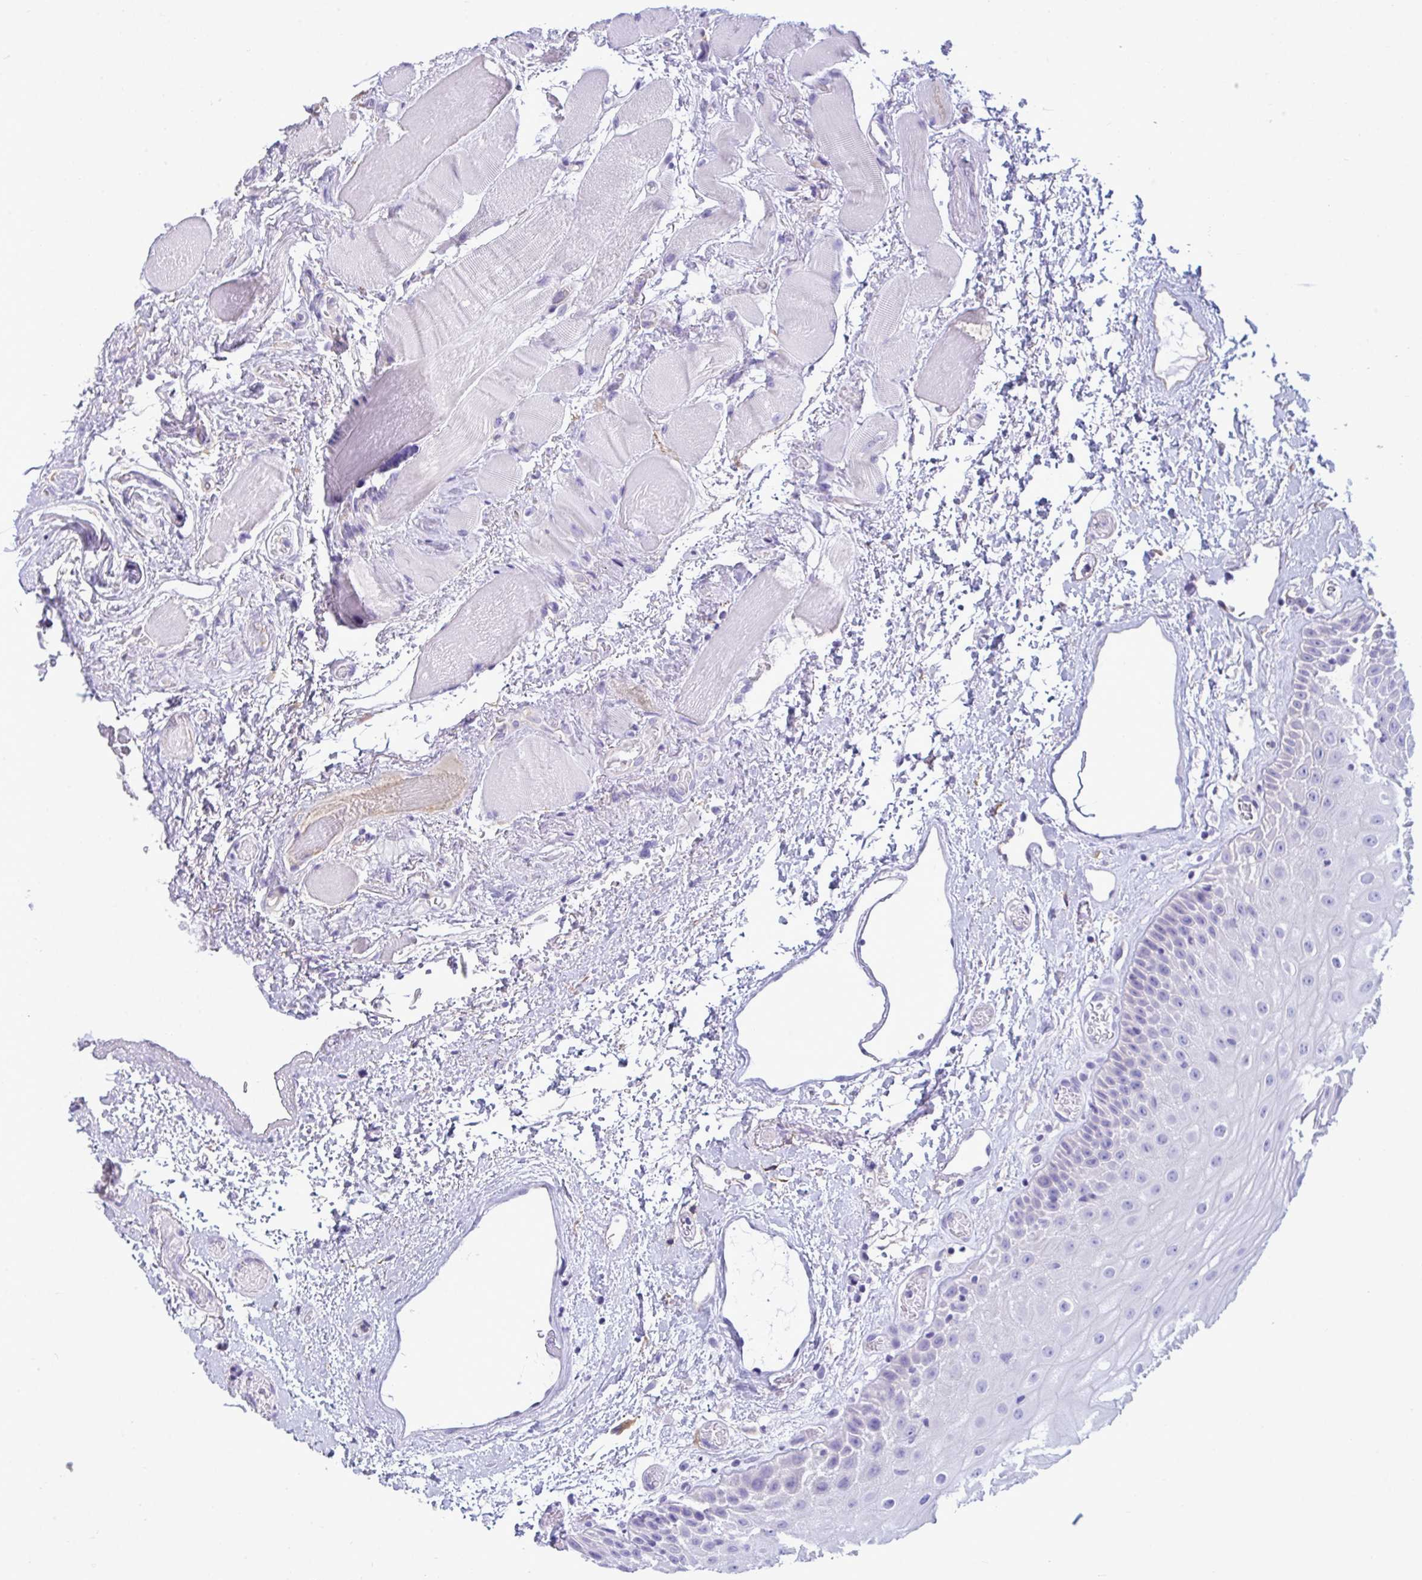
{"staining": {"intensity": "negative", "quantity": "none", "location": "none"}, "tissue": "oral mucosa", "cell_type": "Squamous epithelial cells", "image_type": "normal", "snomed": [{"axis": "morphology", "description": "Normal tissue, NOS"}, {"axis": "topography", "description": "Oral tissue"}], "caption": "A micrograph of human oral mucosa is negative for staining in squamous epithelial cells. Nuclei are stained in blue.", "gene": "MYH10", "patient": {"sex": "female", "age": 82}}